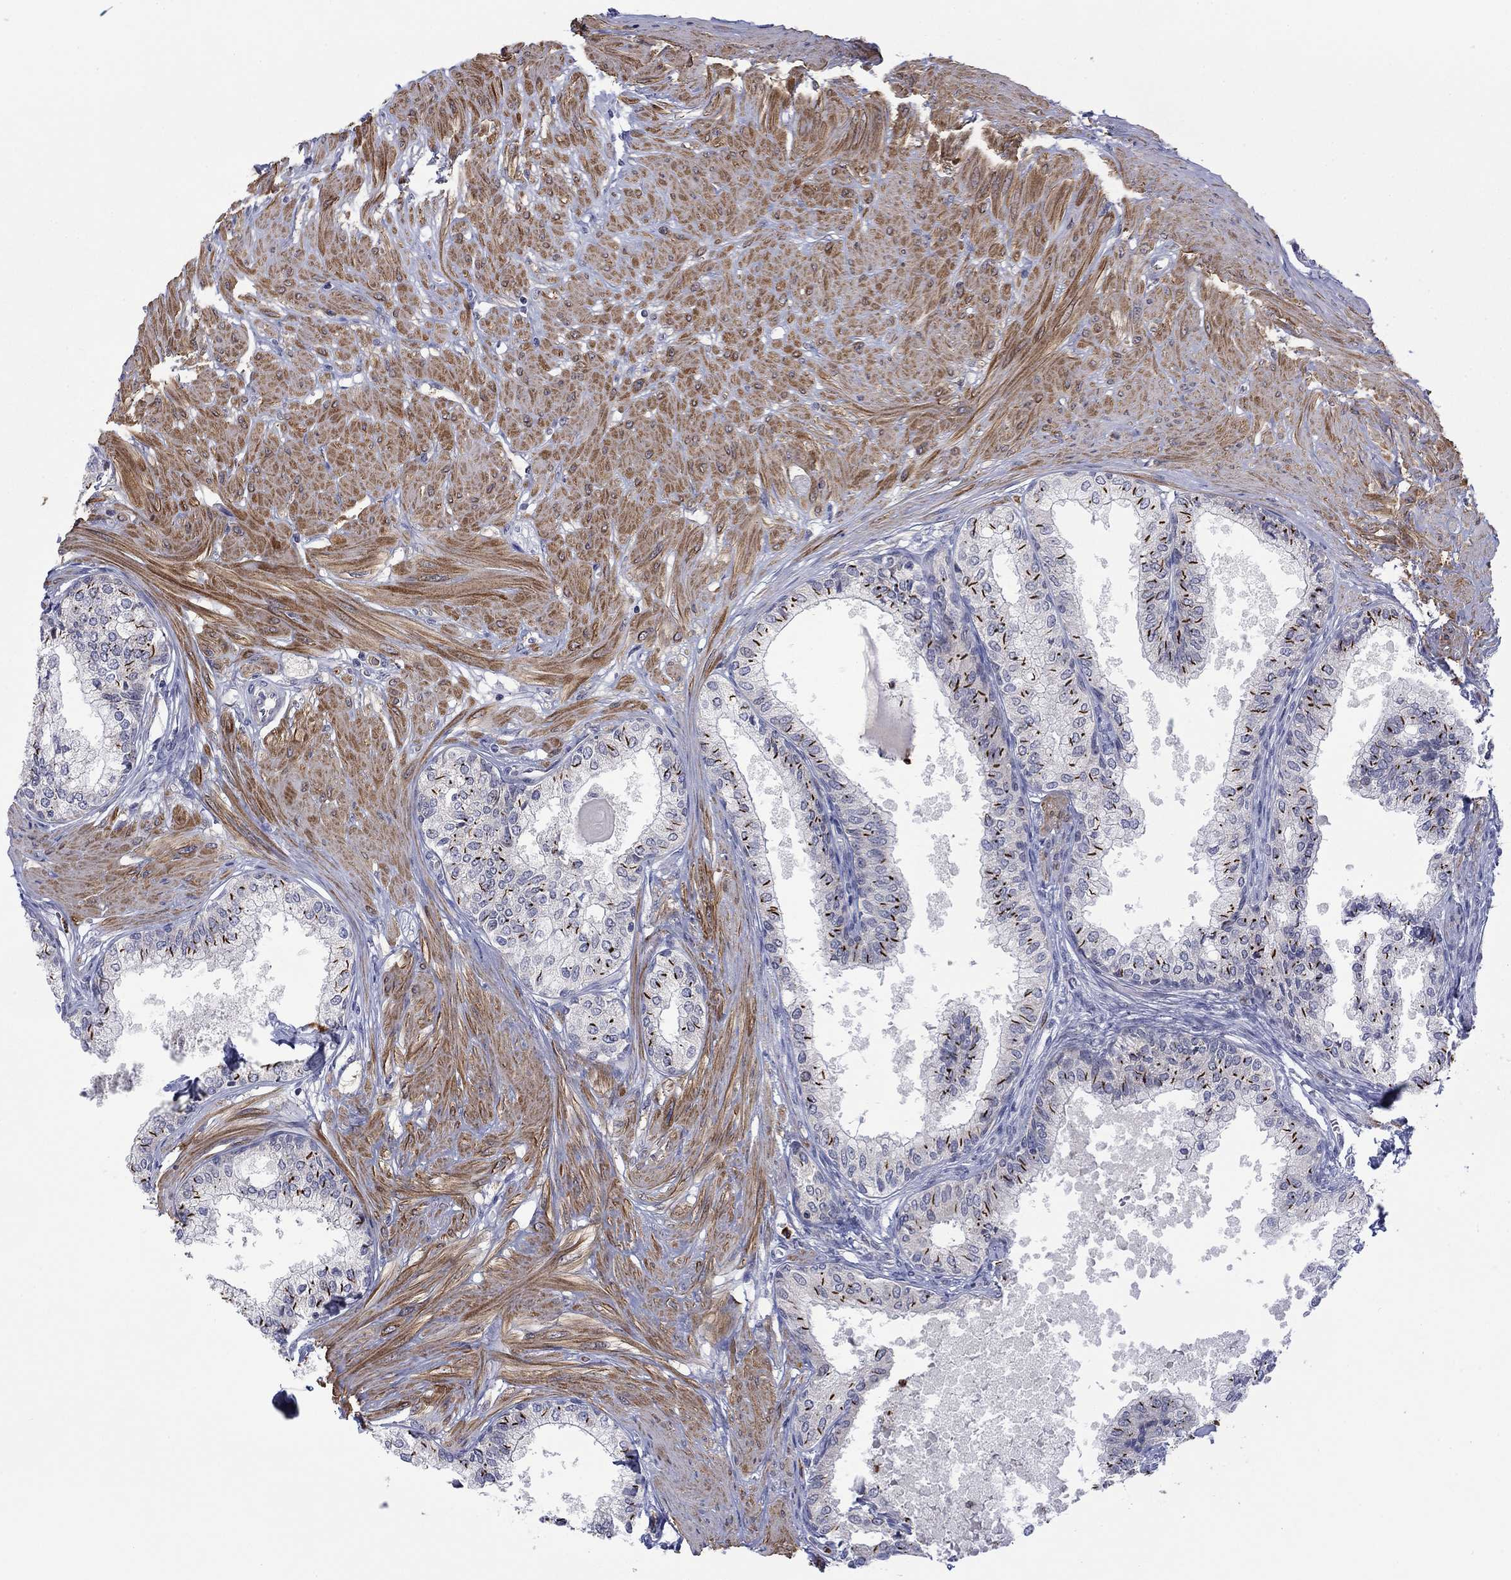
{"staining": {"intensity": "strong", "quantity": "<25%", "location": "cytoplasmic/membranous"}, "tissue": "prostate", "cell_type": "Glandular cells", "image_type": "normal", "snomed": [{"axis": "morphology", "description": "Normal tissue, NOS"}, {"axis": "topography", "description": "Prostate"}], "caption": "Protein expression analysis of benign prostate shows strong cytoplasmic/membranous expression in approximately <25% of glandular cells. (Brightfield microscopy of DAB IHC at high magnification).", "gene": "MTRFR", "patient": {"sex": "male", "age": 63}}